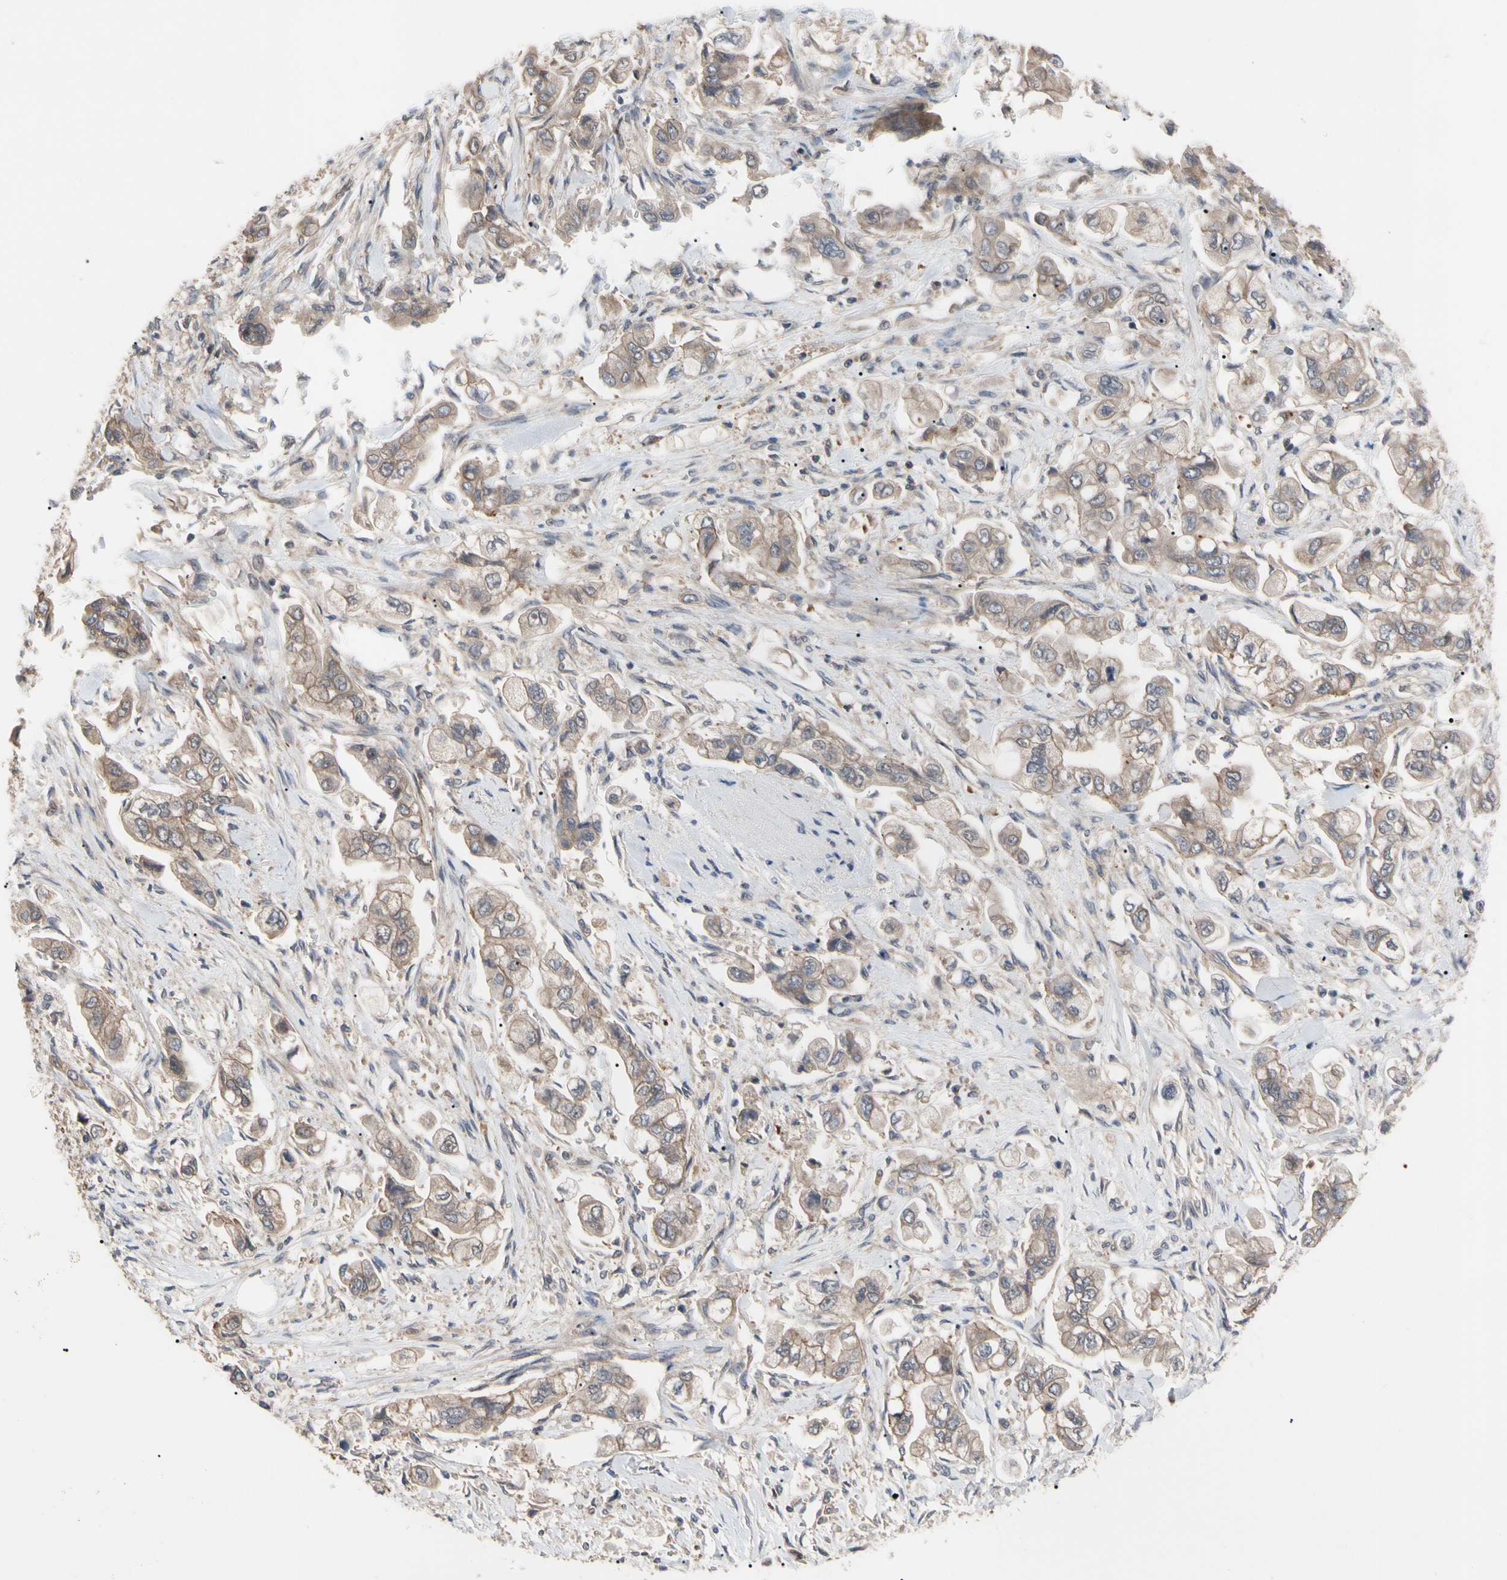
{"staining": {"intensity": "moderate", "quantity": ">75%", "location": "cytoplasmic/membranous"}, "tissue": "stomach cancer", "cell_type": "Tumor cells", "image_type": "cancer", "snomed": [{"axis": "morphology", "description": "Adenocarcinoma, NOS"}, {"axis": "topography", "description": "Stomach"}], "caption": "An image of adenocarcinoma (stomach) stained for a protein shows moderate cytoplasmic/membranous brown staining in tumor cells.", "gene": "DPP8", "patient": {"sex": "male", "age": 62}}